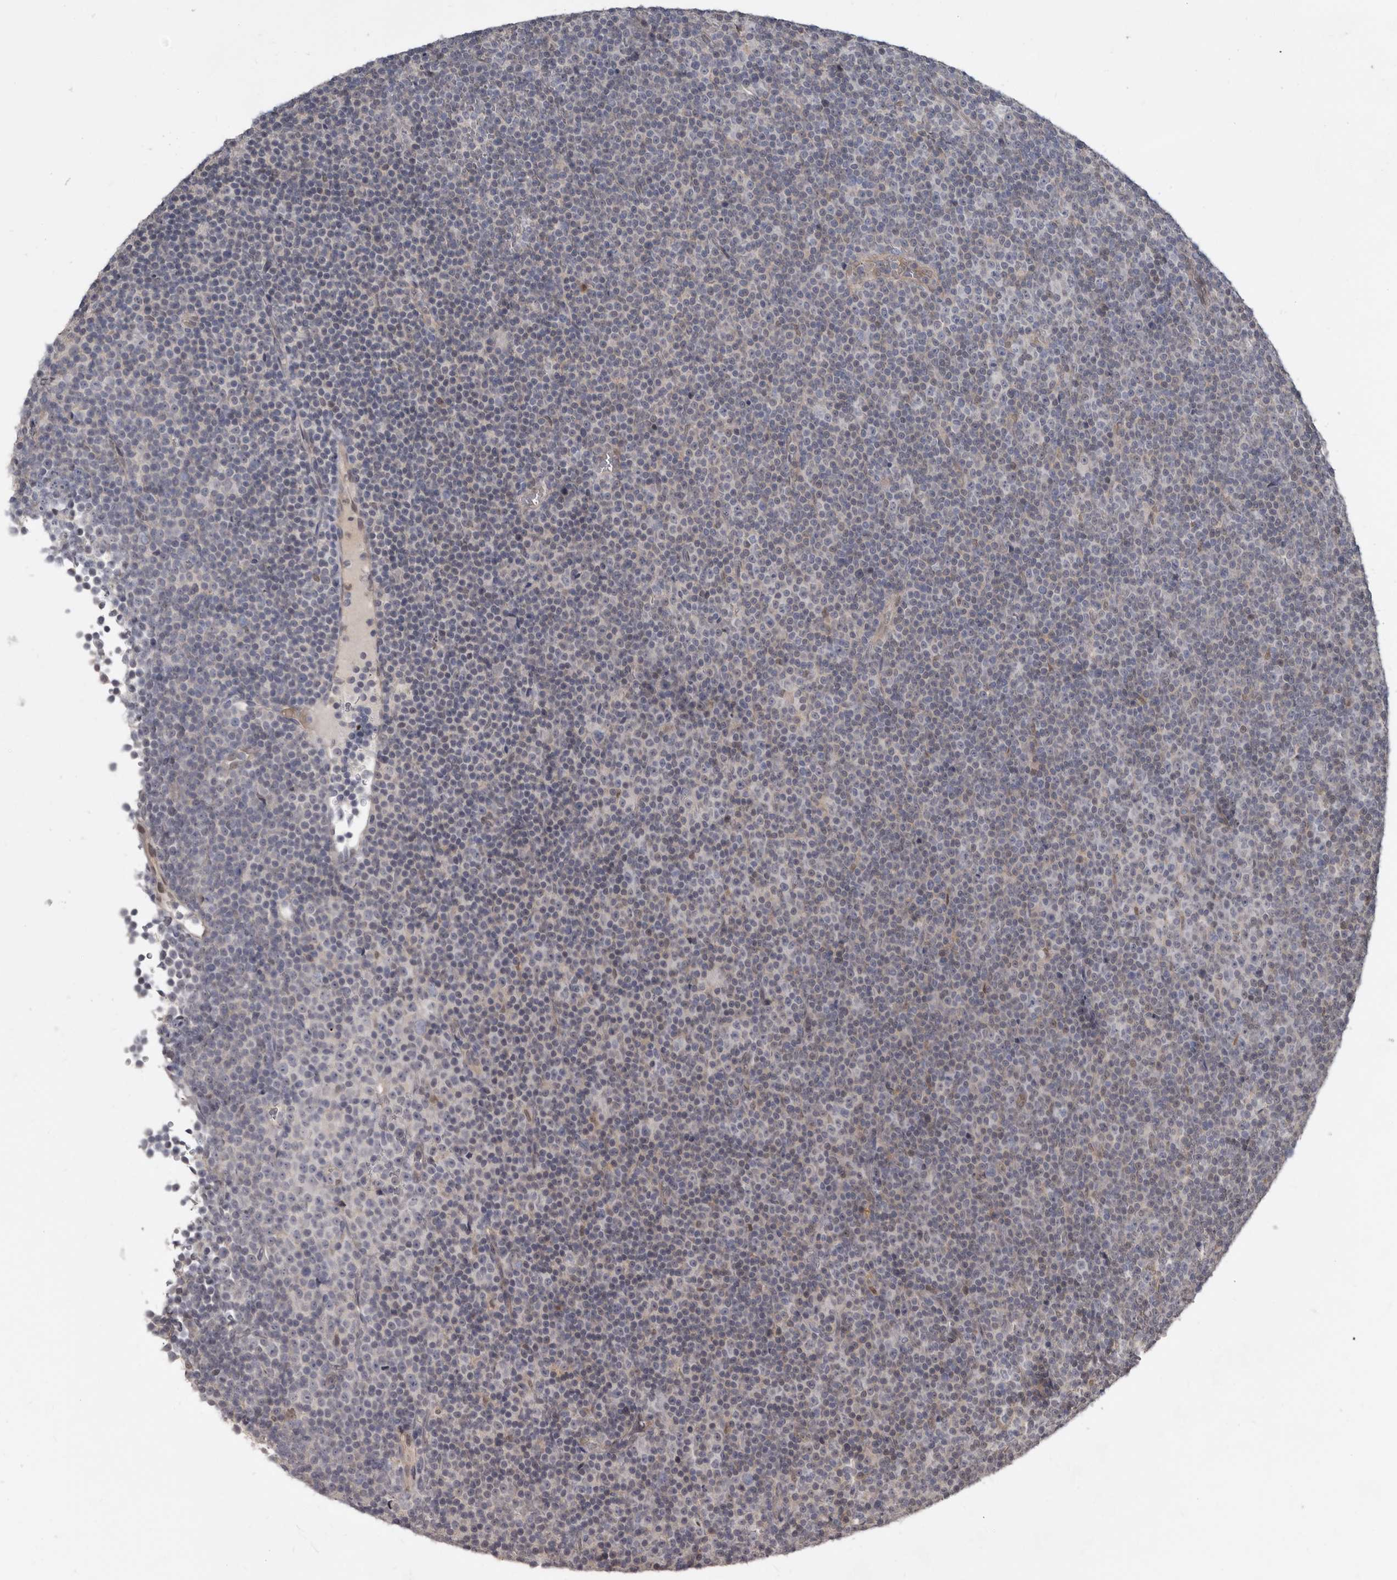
{"staining": {"intensity": "negative", "quantity": "none", "location": "none"}, "tissue": "lymphoma", "cell_type": "Tumor cells", "image_type": "cancer", "snomed": [{"axis": "morphology", "description": "Malignant lymphoma, non-Hodgkin's type, Low grade"}, {"axis": "topography", "description": "Lymph node"}], "caption": "The immunohistochemistry (IHC) micrograph has no significant expression in tumor cells of low-grade malignant lymphoma, non-Hodgkin's type tissue.", "gene": "RBKS", "patient": {"sex": "female", "age": 67}}